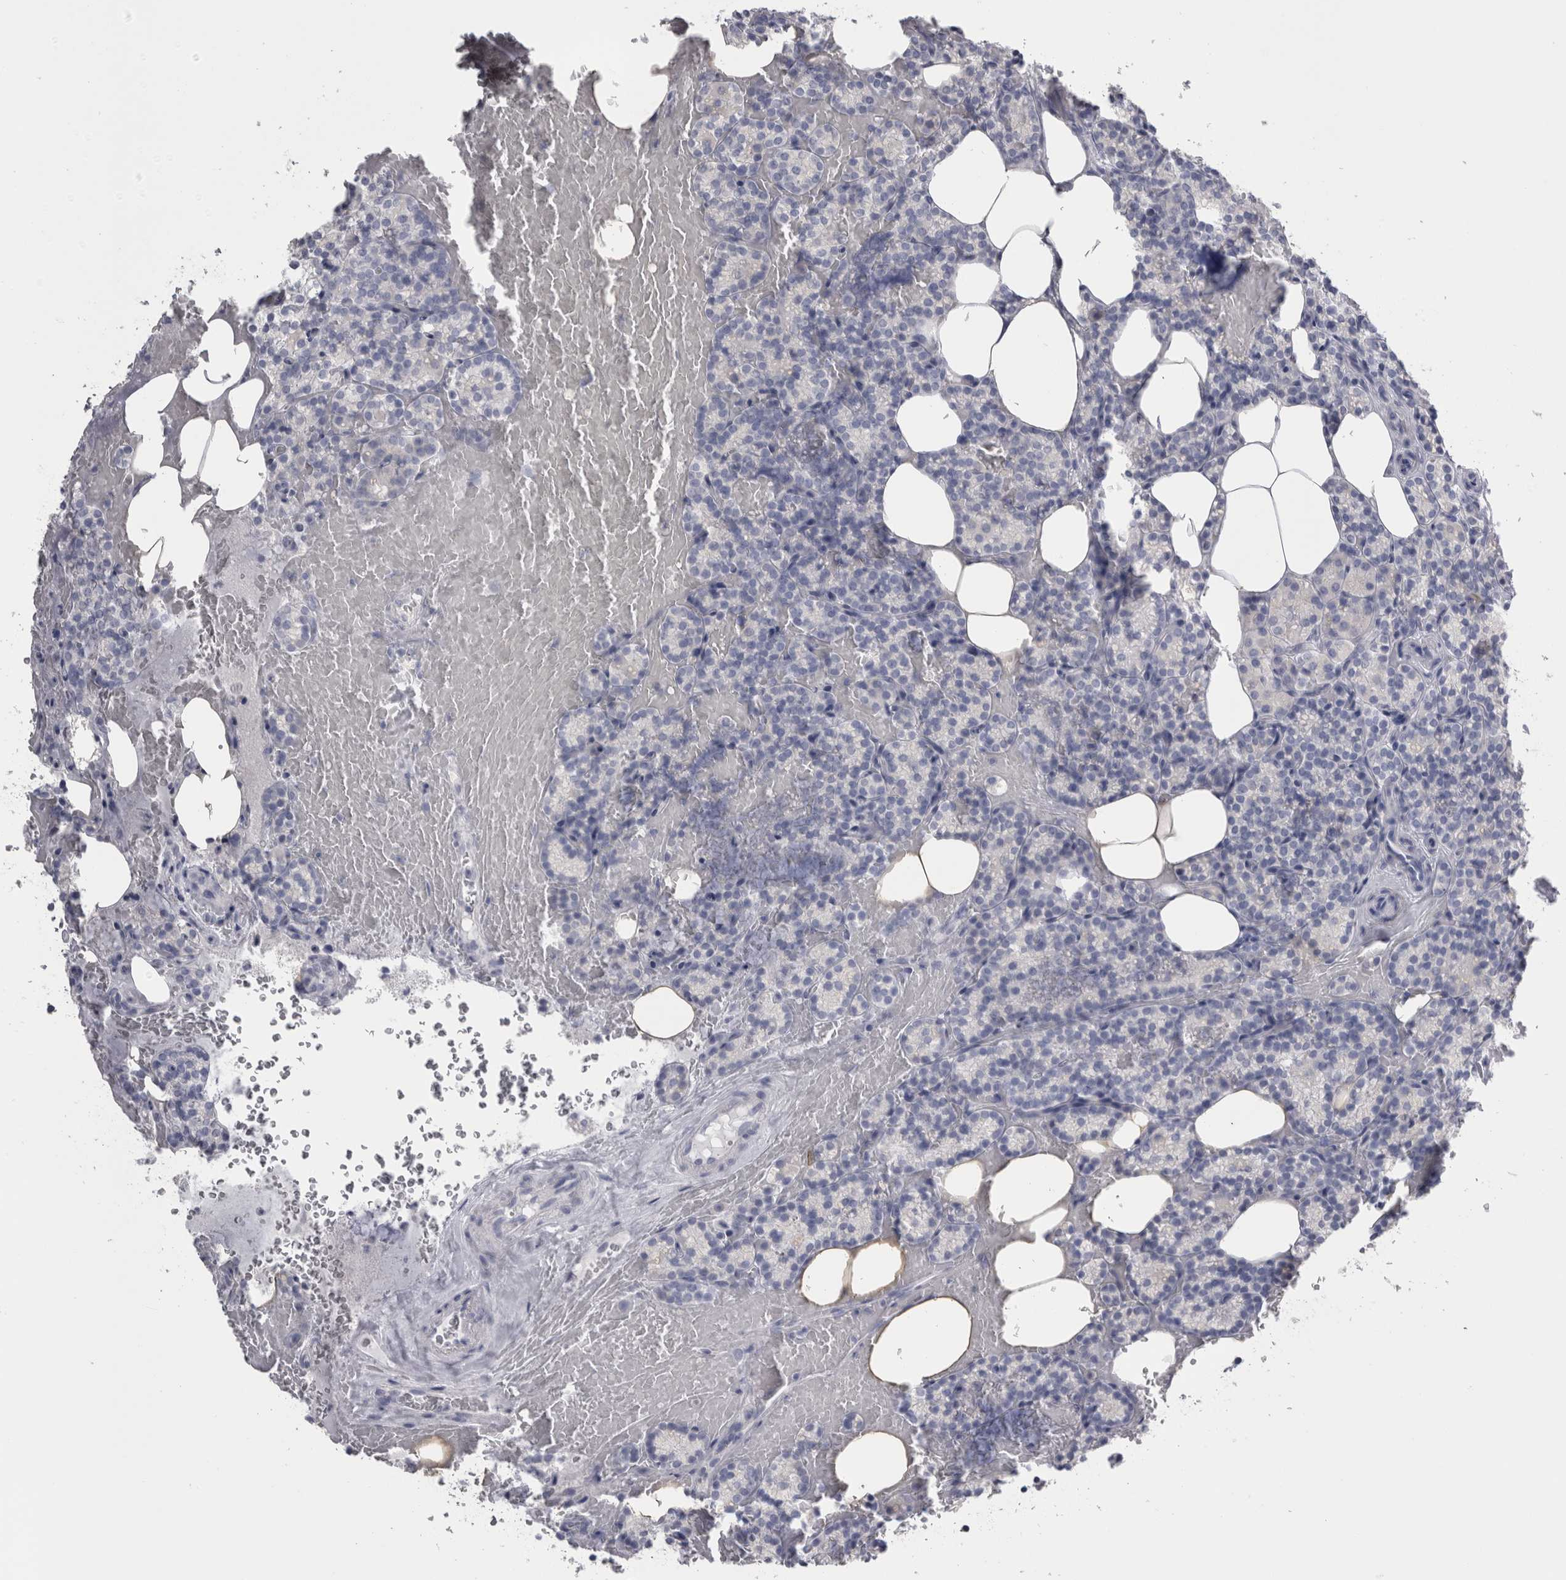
{"staining": {"intensity": "negative", "quantity": "none", "location": "none"}, "tissue": "parathyroid gland", "cell_type": "Glandular cells", "image_type": "normal", "snomed": [{"axis": "morphology", "description": "Normal tissue, NOS"}, {"axis": "topography", "description": "Parathyroid gland"}], "caption": "Immunohistochemistry micrograph of normal human parathyroid gland stained for a protein (brown), which demonstrates no staining in glandular cells.", "gene": "MSMB", "patient": {"sex": "female", "age": 78}}